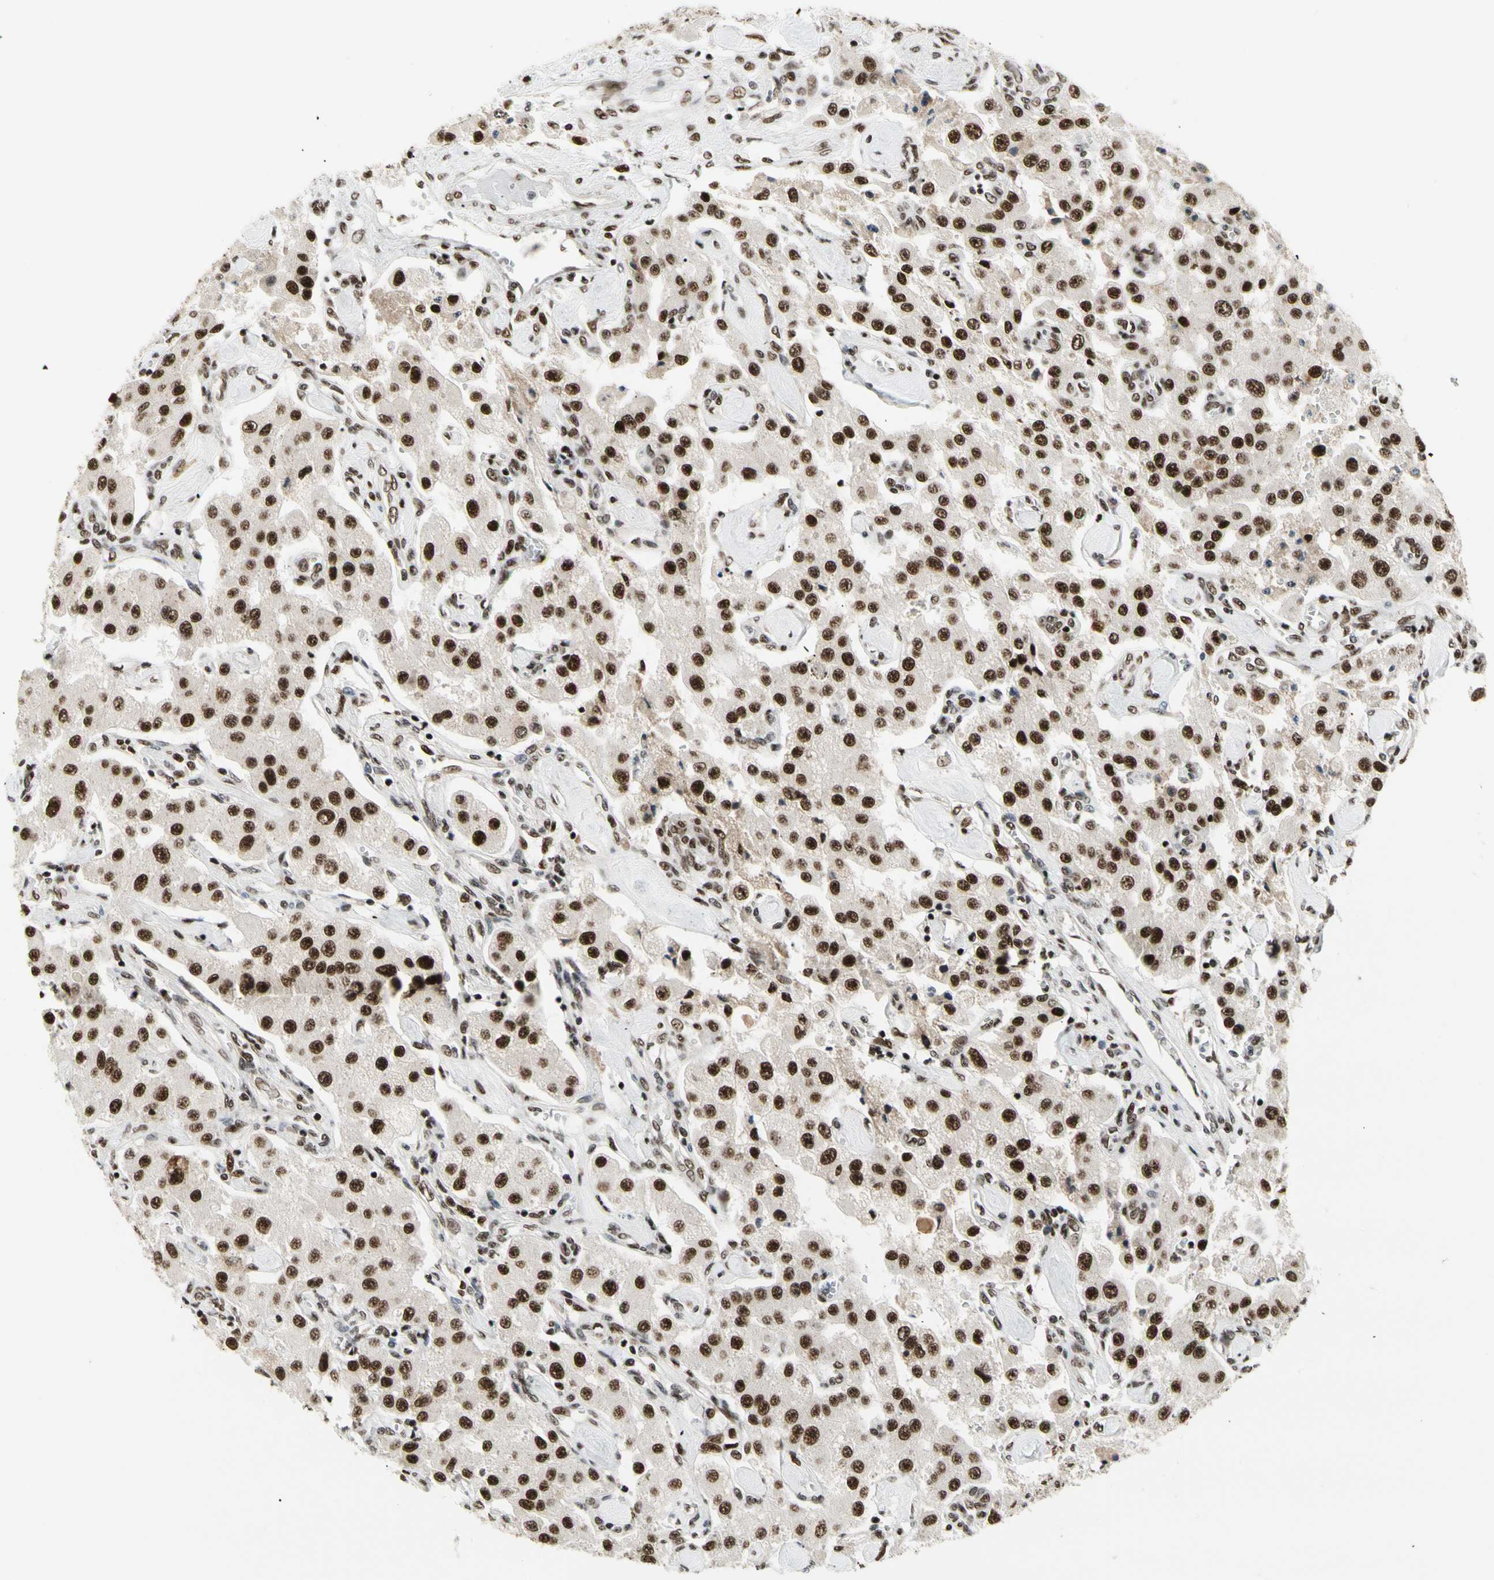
{"staining": {"intensity": "strong", "quantity": ">75%", "location": "nuclear"}, "tissue": "carcinoid", "cell_type": "Tumor cells", "image_type": "cancer", "snomed": [{"axis": "morphology", "description": "Carcinoid, malignant, NOS"}, {"axis": "topography", "description": "Pancreas"}], "caption": "Brown immunohistochemical staining in human carcinoid displays strong nuclear positivity in about >75% of tumor cells. (Stains: DAB in brown, nuclei in blue, Microscopy: brightfield microscopy at high magnification).", "gene": "SRSF11", "patient": {"sex": "male", "age": 41}}